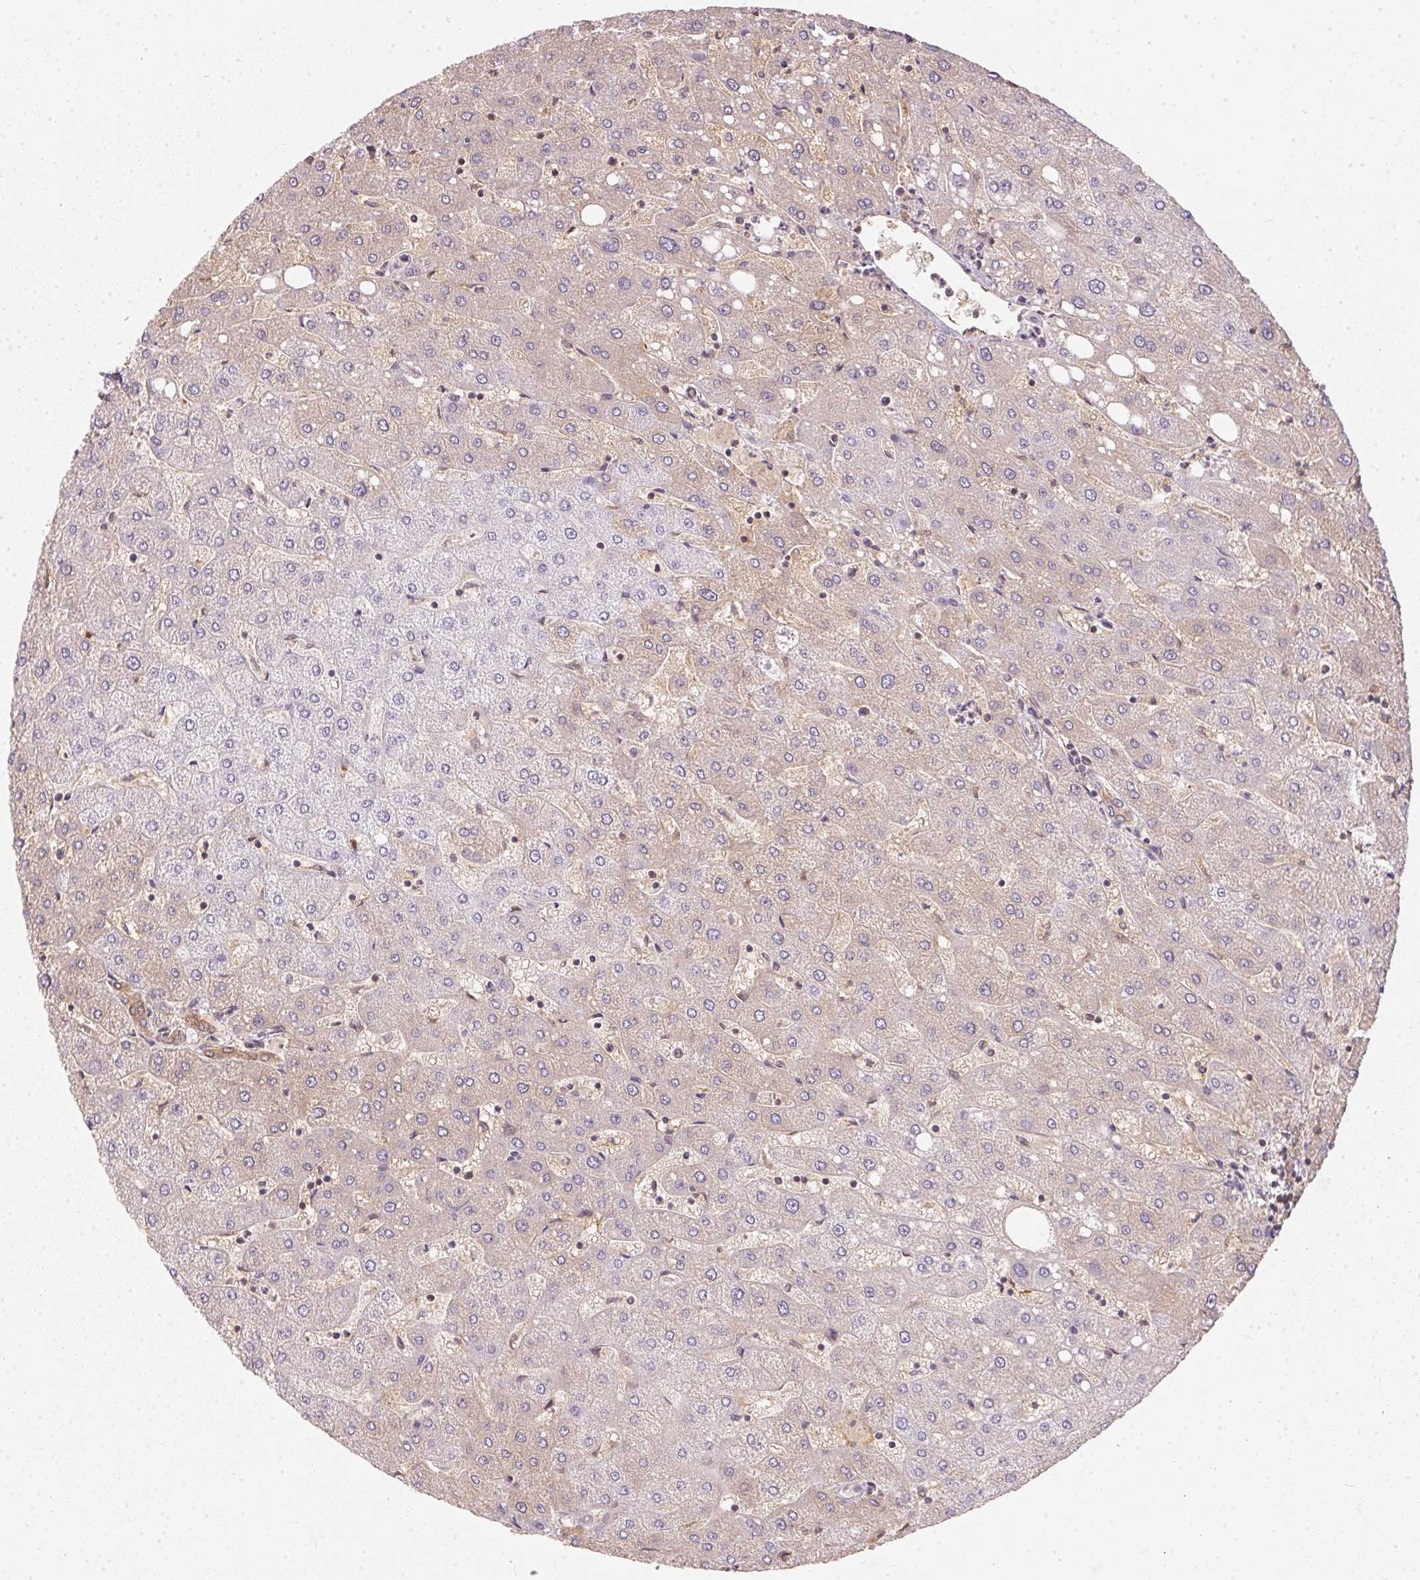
{"staining": {"intensity": "weak", "quantity": ">75%", "location": "cytoplasmic/membranous"}, "tissue": "liver", "cell_type": "Cholangiocytes", "image_type": "normal", "snomed": [{"axis": "morphology", "description": "Normal tissue, NOS"}, {"axis": "topography", "description": "Liver"}], "caption": "An IHC photomicrograph of normal tissue is shown. Protein staining in brown labels weak cytoplasmic/membranous positivity in liver within cholangiocytes.", "gene": "BLMH", "patient": {"sex": "male", "age": 67}}